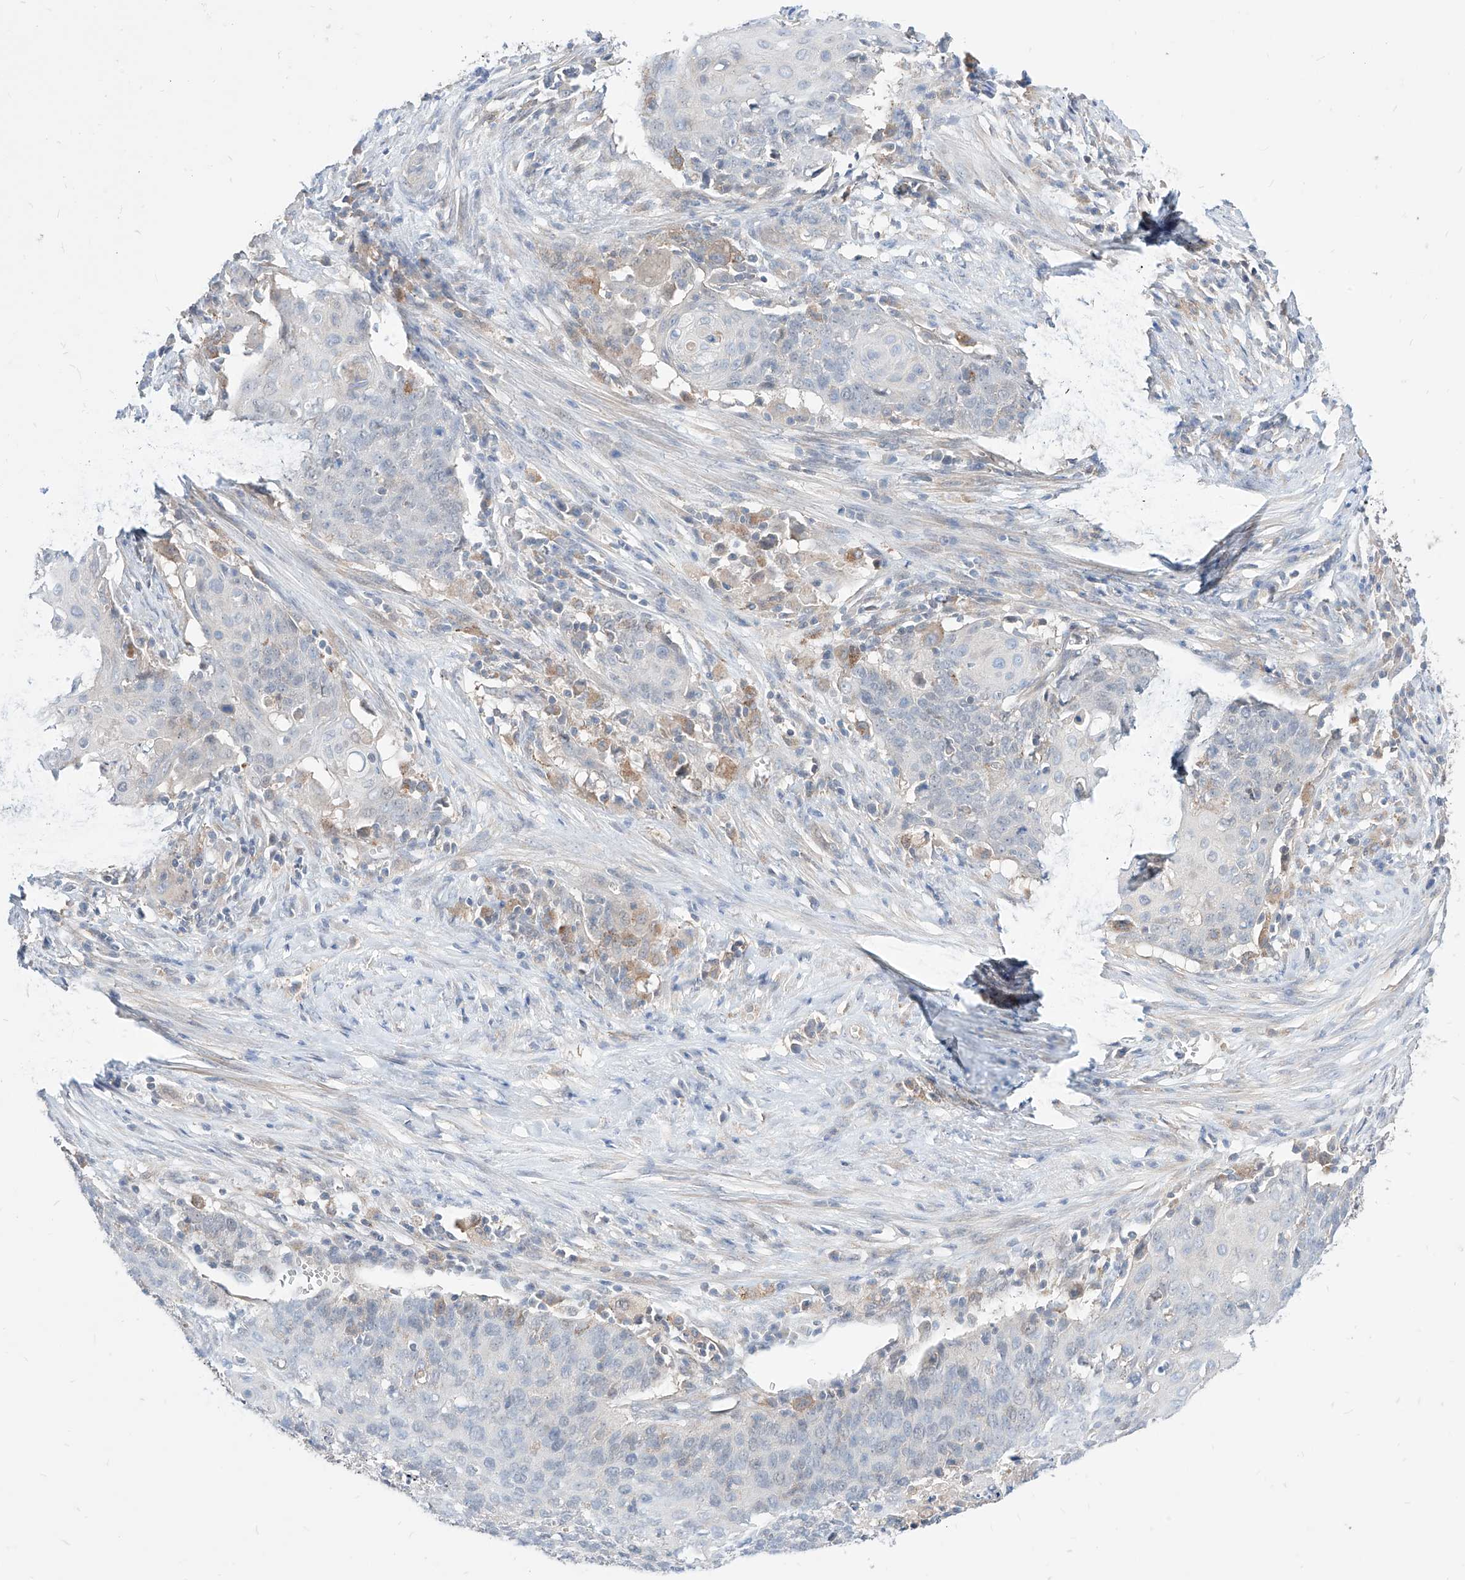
{"staining": {"intensity": "negative", "quantity": "none", "location": "none"}, "tissue": "cervical cancer", "cell_type": "Tumor cells", "image_type": "cancer", "snomed": [{"axis": "morphology", "description": "Squamous cell carcinoma, NOS"}, {"axis": "topography", "description": "Cervix"}], "caption": "This photomicrograph is of squamous cell carcinoma (cervical) stained with immunohistochemistry (IHC) to label a protein in brown with the nuclei are counter-stained blue. There is no staining in tumor cells. (DAB IHC, high magnification).", "gene": "TSNAX", "patient": {"sex": "female", "age": 39}}